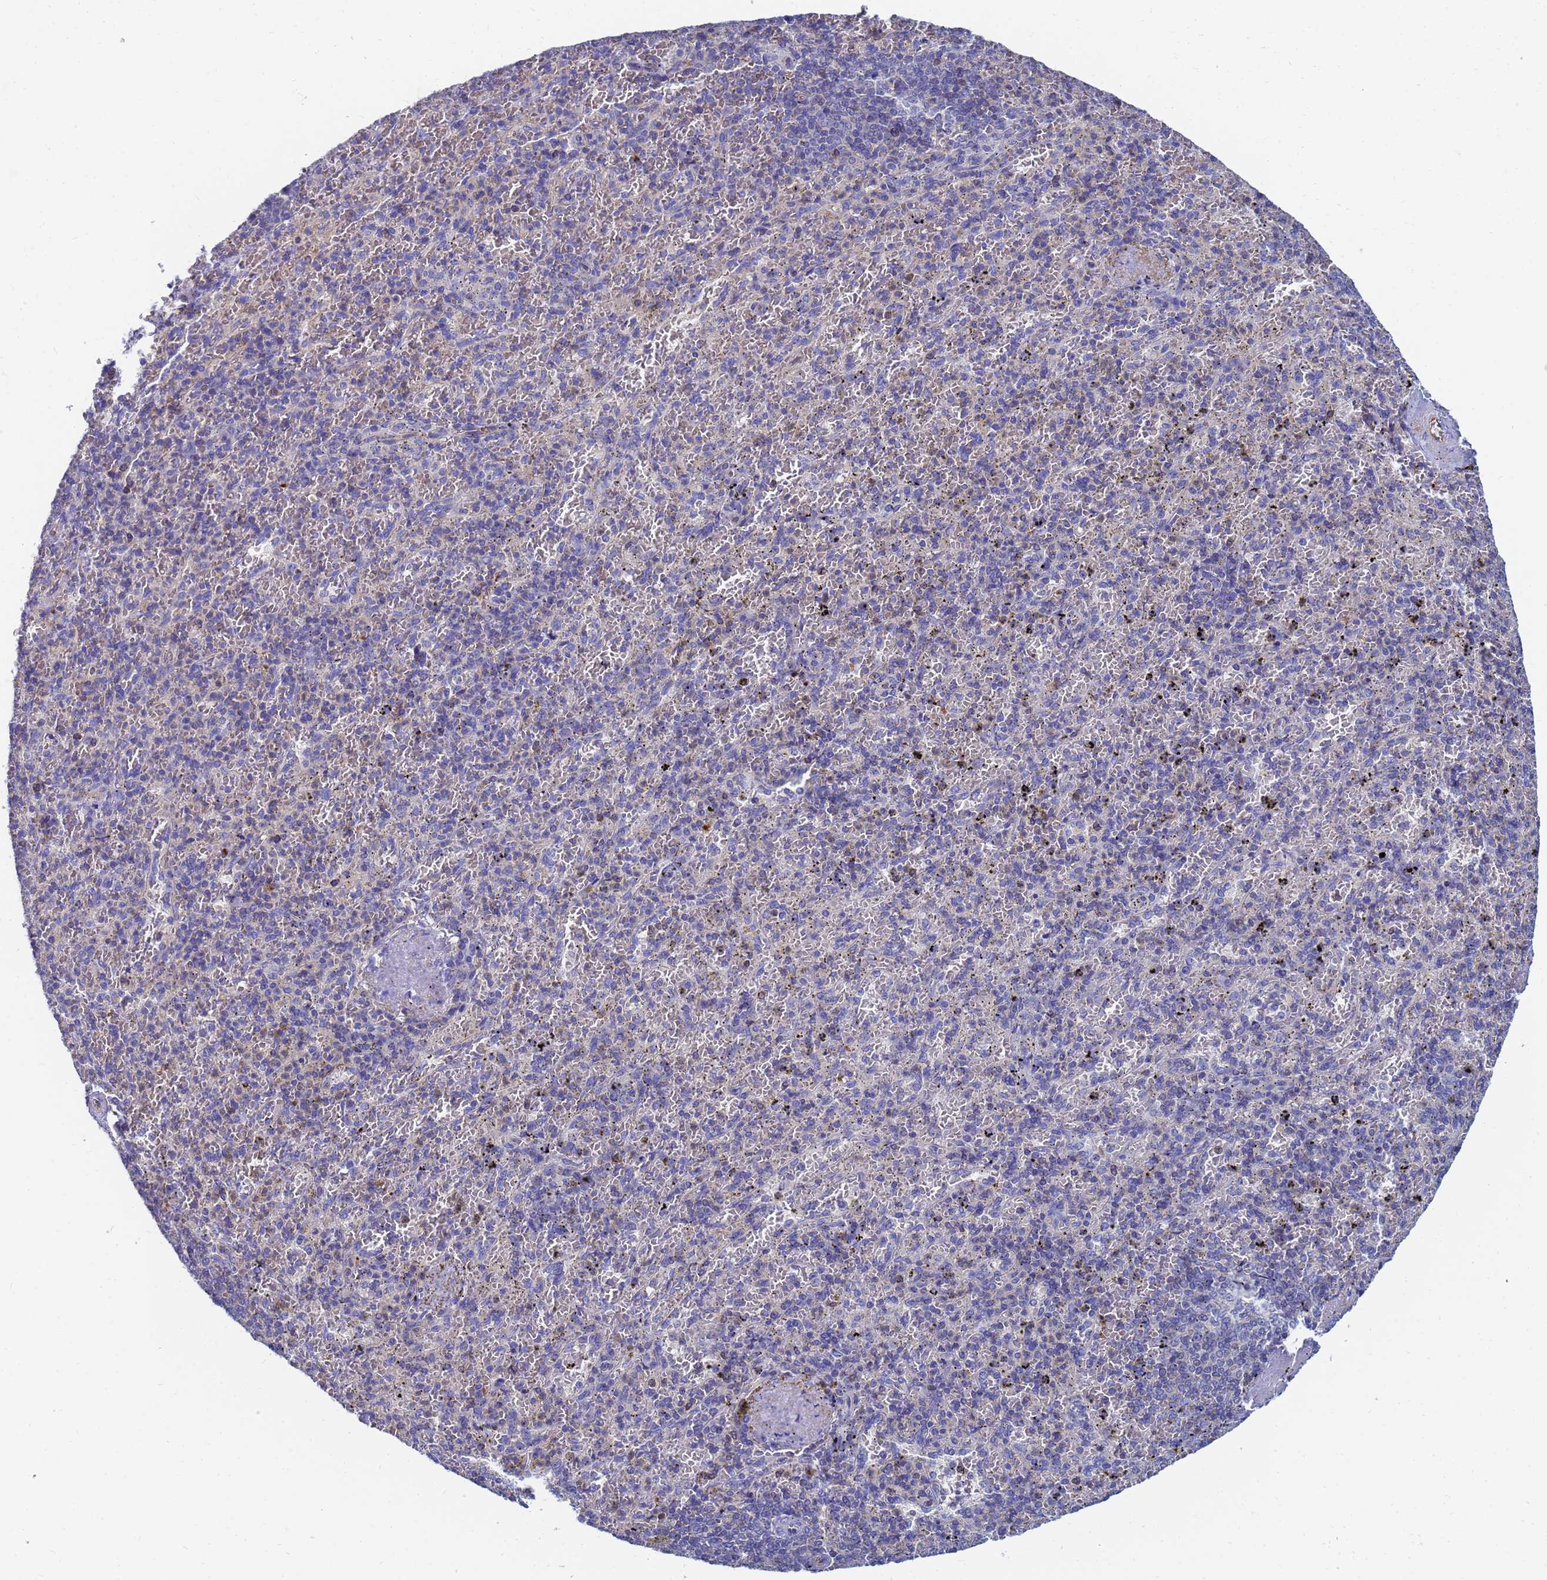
{"staining": {"intensity": "negative", "quantity": "none", "location": "none"}, "tissue": "spleen", "cell_type": "Cells in red pulp", "image_type": "normal", "snomed": [{"axis": "morphology", "description": "Normal tissue, NOS"}, {"axis": "topography", "description": "Spleen"}], "caption": "A histopathology image of spleen stained for a protein demonstrates no brown staining in cells in red pulp. The staining was performed using DAB (3,3'-diaminobenzidine) to visualize the protein expression in brown, while the nuclei were stained in blue with hematoxylin (Magnification: 20x).", "gene": "GCHFR", "patient": {"sex": "male", "age": 82}}